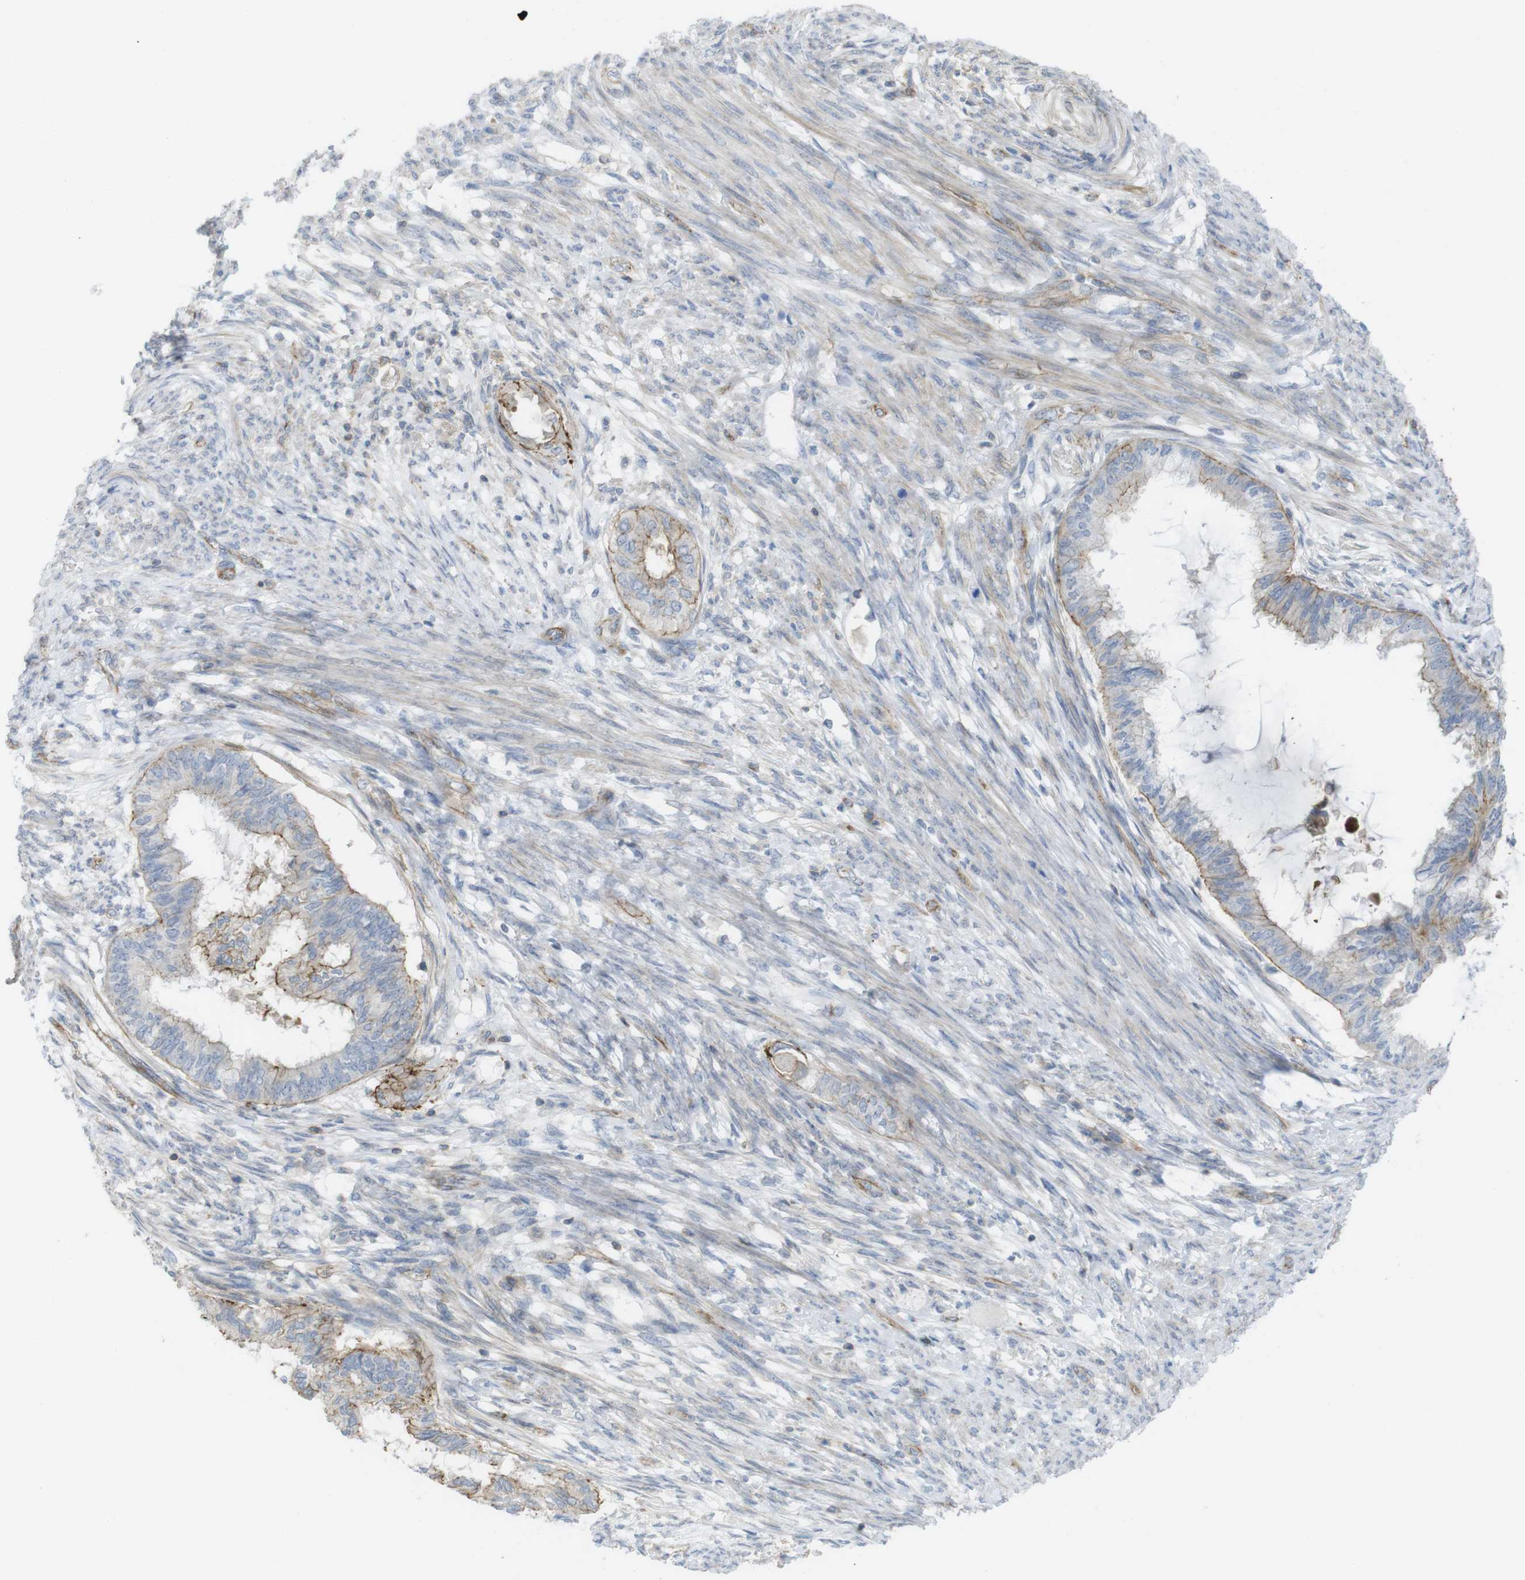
{"staining": {"intensity": "moderate", "quantity": "25%-75%", "location": "cytoplasmic/membranous"}, "tissue": "cervical cancer", "cell_type": "Tumor cells", "image_type": "cancer", "snomed": [{"axis": "morphology", "description": "Normal tissue, NOS"}, {"axis": "morphology", "description": "Adenocarcinoma, NOS"}, {"axis": "topography", "description": "Cervix"}, {"axis": "topography", "description": "Endometrium"}], "caption": "Approximately 25%-75% of tumor cells in human adenocarcinoma (cervical) display moderate cytoplasmic/membranous protein staining as visualized by brown immunohistochemical staining.", "gene": "PREX2", "patient": {"sex": "female", "age": 86}}